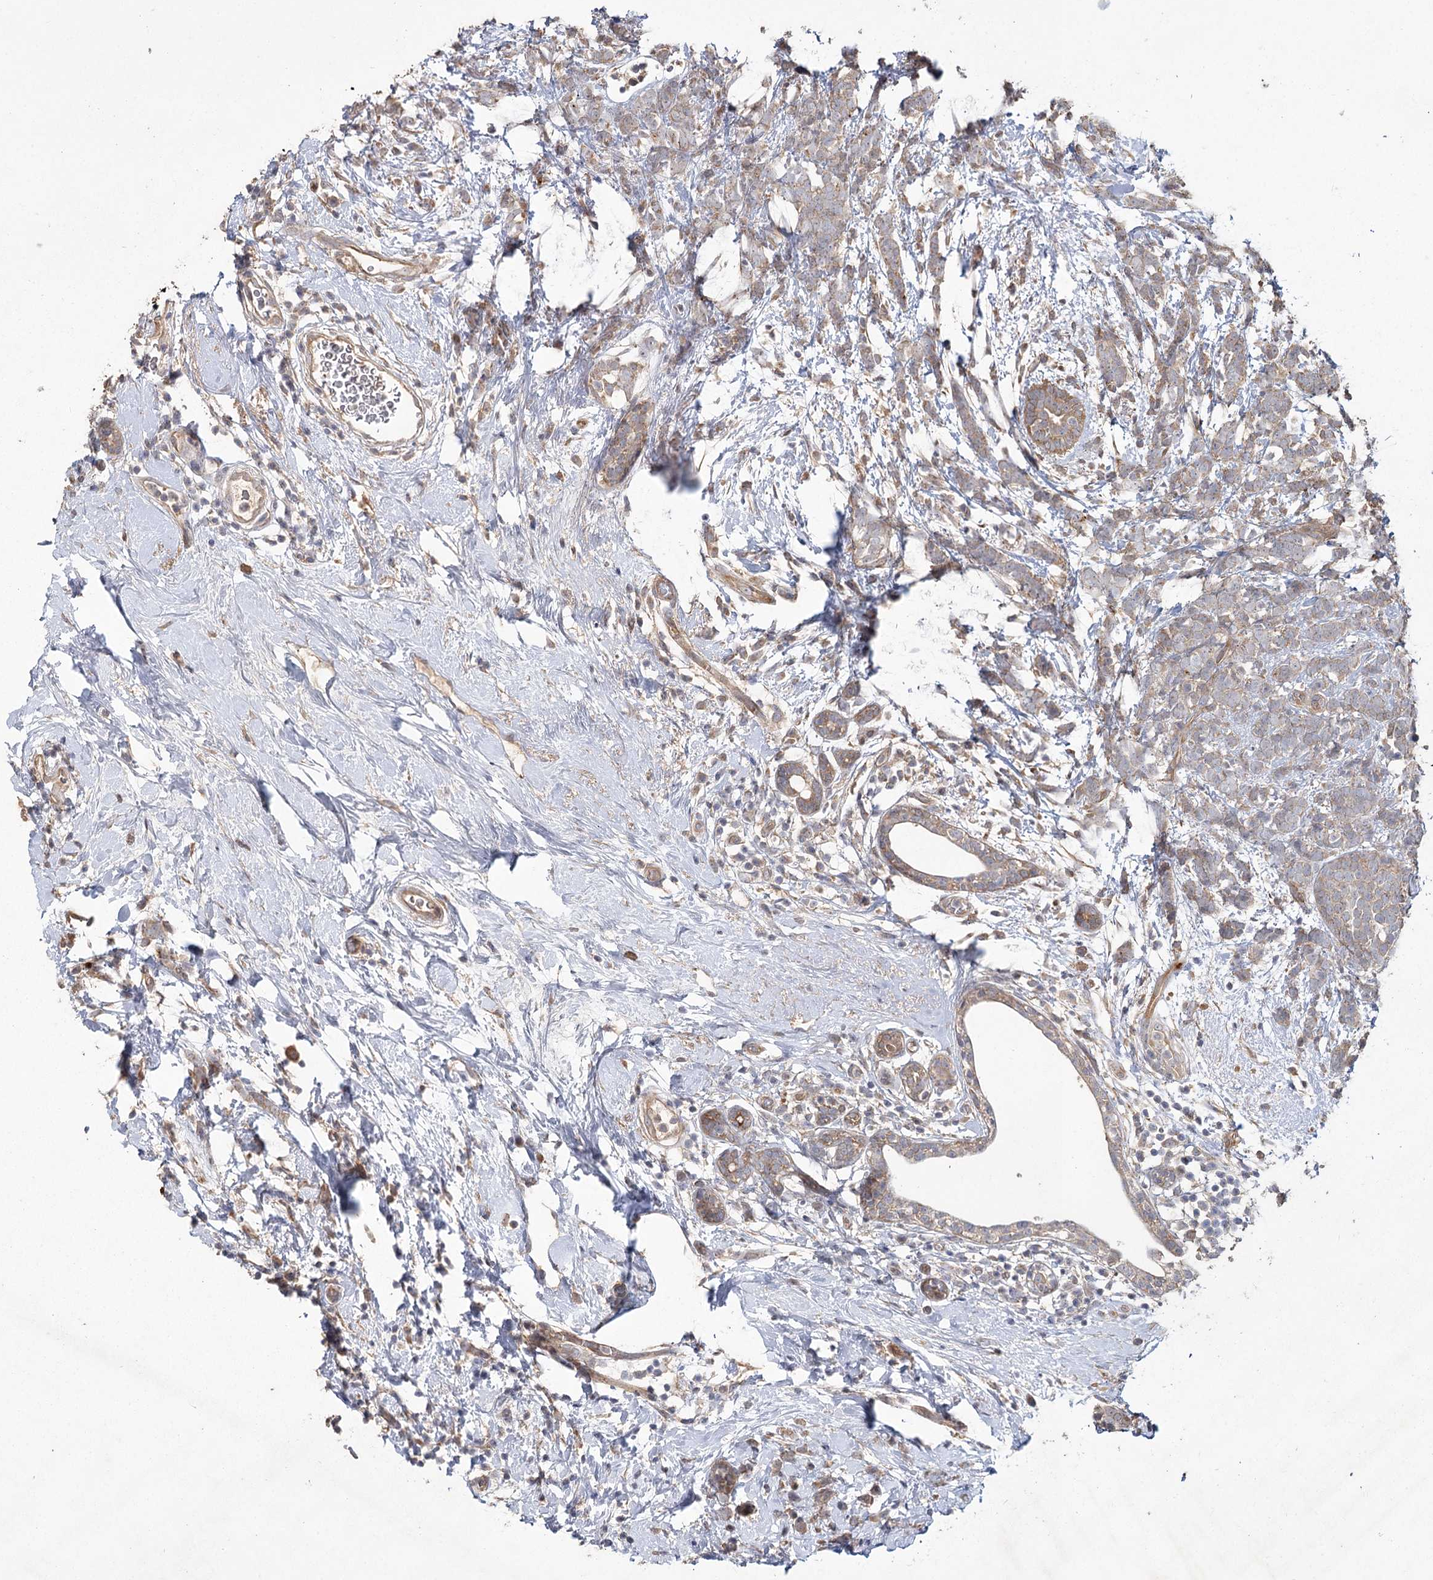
{"staining": {"intensity": "weak", "quantity": "<25%", "location": "cytoplasmic/membranous"}, "tissue": "breast cancer", "cell_type": "Tumor cells", "image_type": "cancer", "snomed": [{"axis": "morphology", "description": "Lobular carcinoma"}, {"axis": "topography", "description": "Breast"}], "caption": "Photomicrograph shows no significant protein expression in tumor cells of breast cancer (lobular carcinoma).", "gene": "RIN2", "patient": {"sex": "female", "age": 58}}